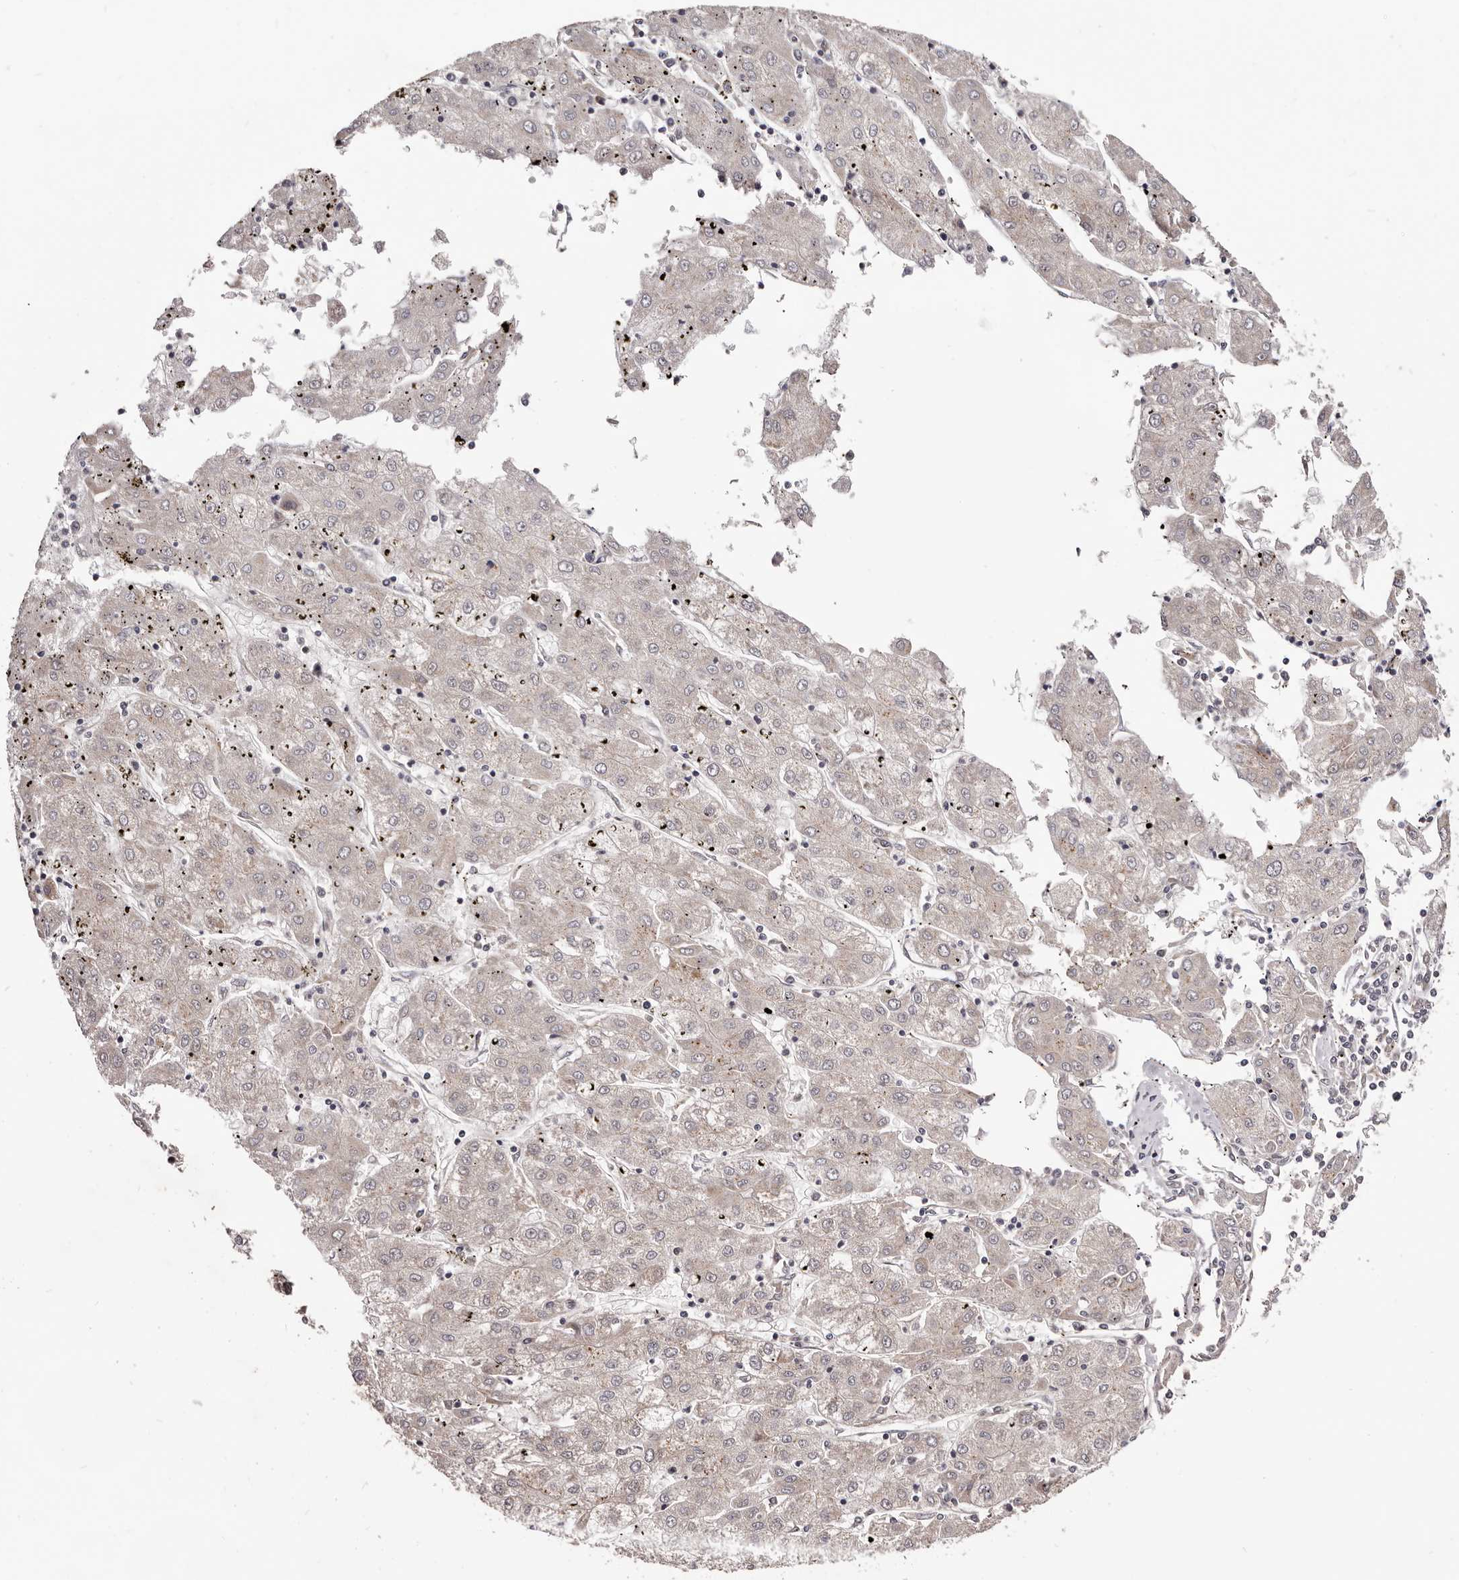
{"staining": {"intensity": "negative", "quantity": "none", "location": "none"}, "tissue": "liver cancer", "cell_type": "Tumor cells", "image_type": "cancer", "snomed": [{"axis": "morphology", "description": "Carcinoma, Hepatocellular, NOS"}, {"axis": "topography", "description": "Liver"}], "caption": "Photomicrograph shows no protein positivity in tumor cells of liver hepatocellular carcinoma tissue.", "gene": "MDP1", "patient": {"sex": "male", "age": 72}}